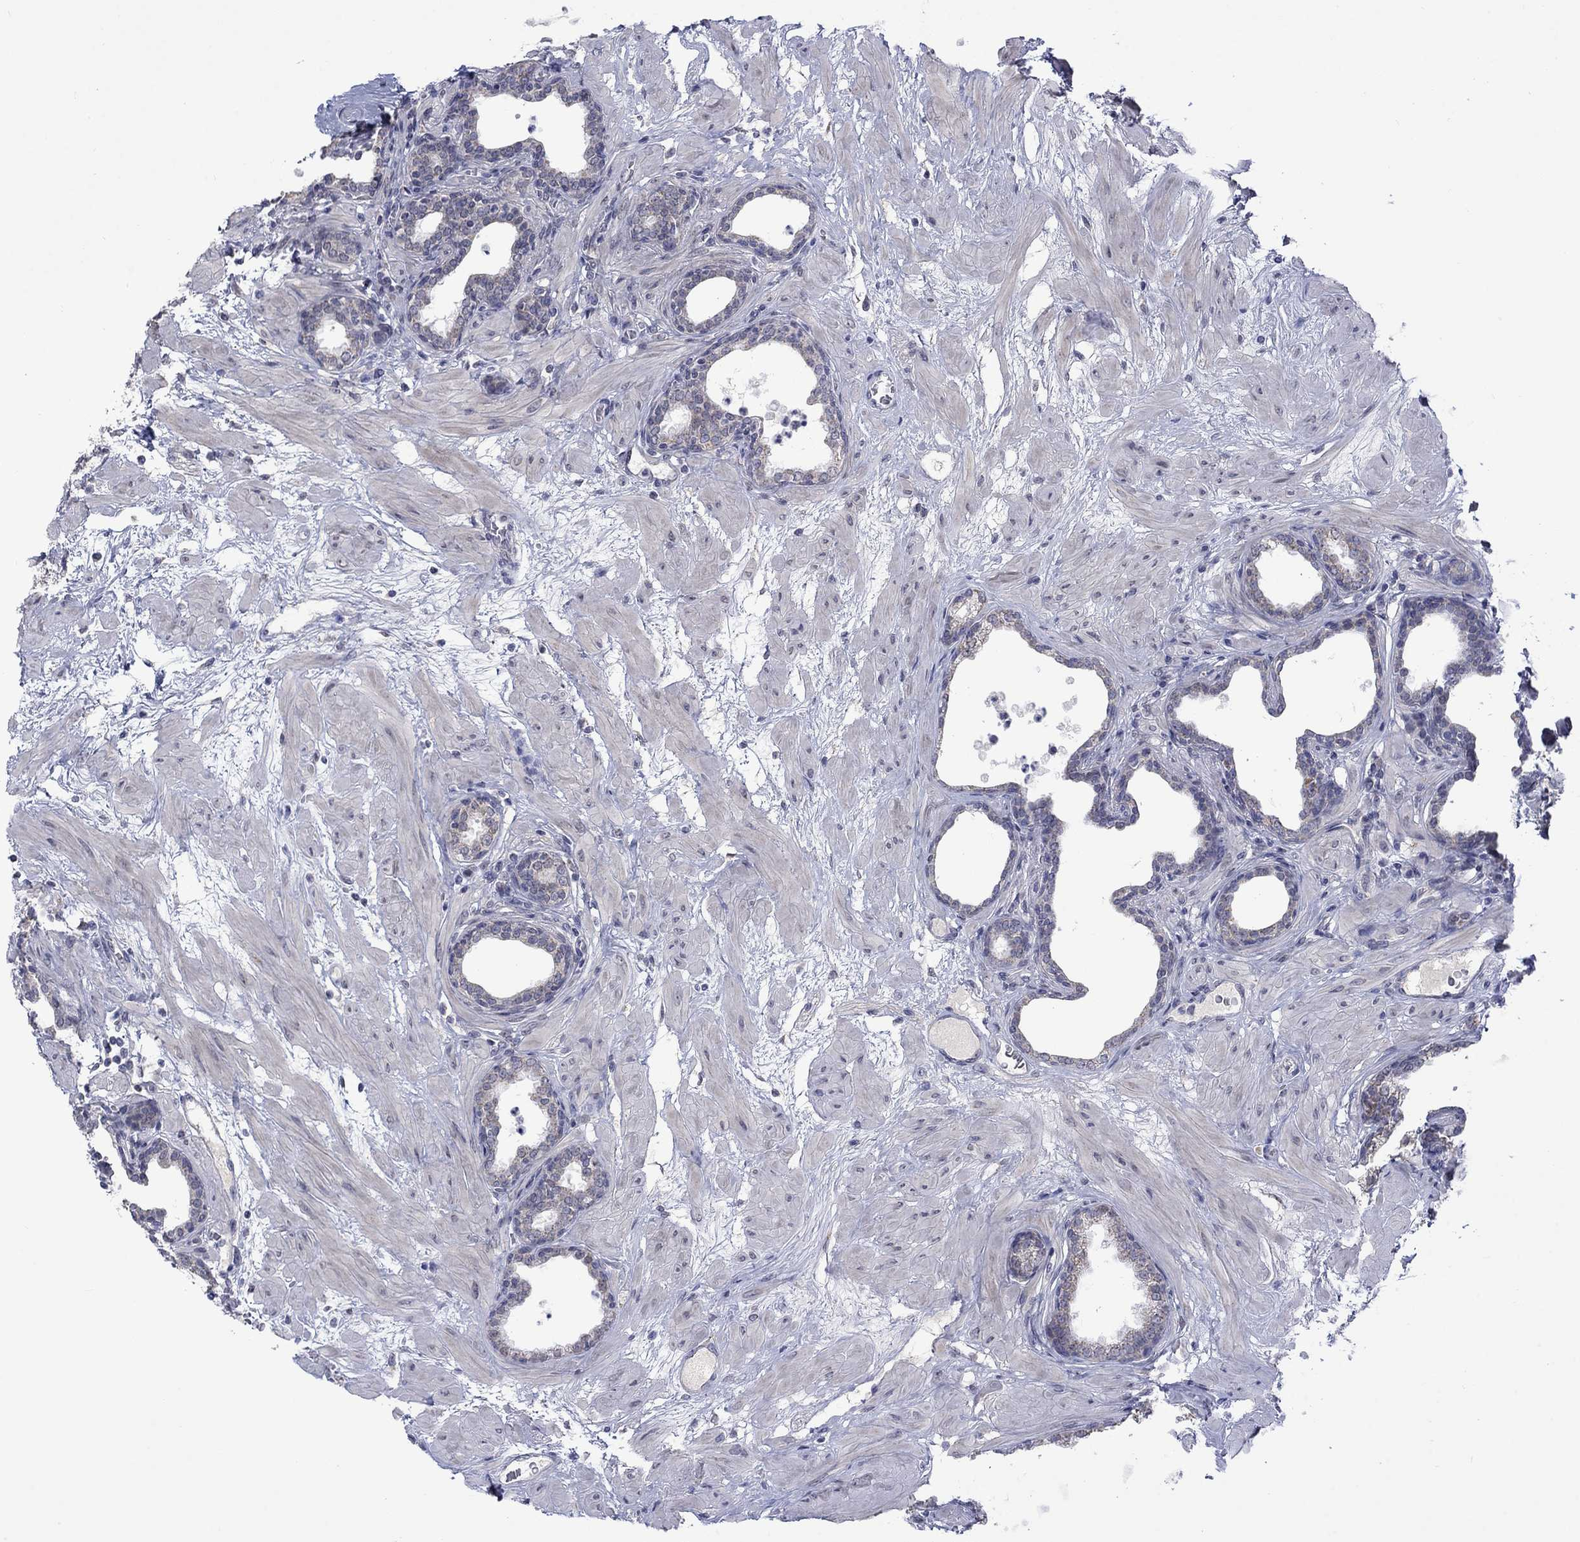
{"staining": {"intensity": "moderate", "quantity": "<25%", "location": "cytoplasmic/membranous"}, "tissue": "prostate", "cell_type": "Glandular cells", "image_type": "normal", "snomed": [{"axis": "morphology", "description": "Normal tissue, NOS"}, {"axis": "topography", "description": "Prostate"}], "caption": "Immunohistochemical staining of normal human prostate demonstrates low levels of moderate cytoplasmic/membranous expression in about <25% of glandular cells. Ihc stains the protein in brown and the nuclei are stained blue.", "gene": "KCNJ16", "patient": {"sex": "male", "age": 37}}